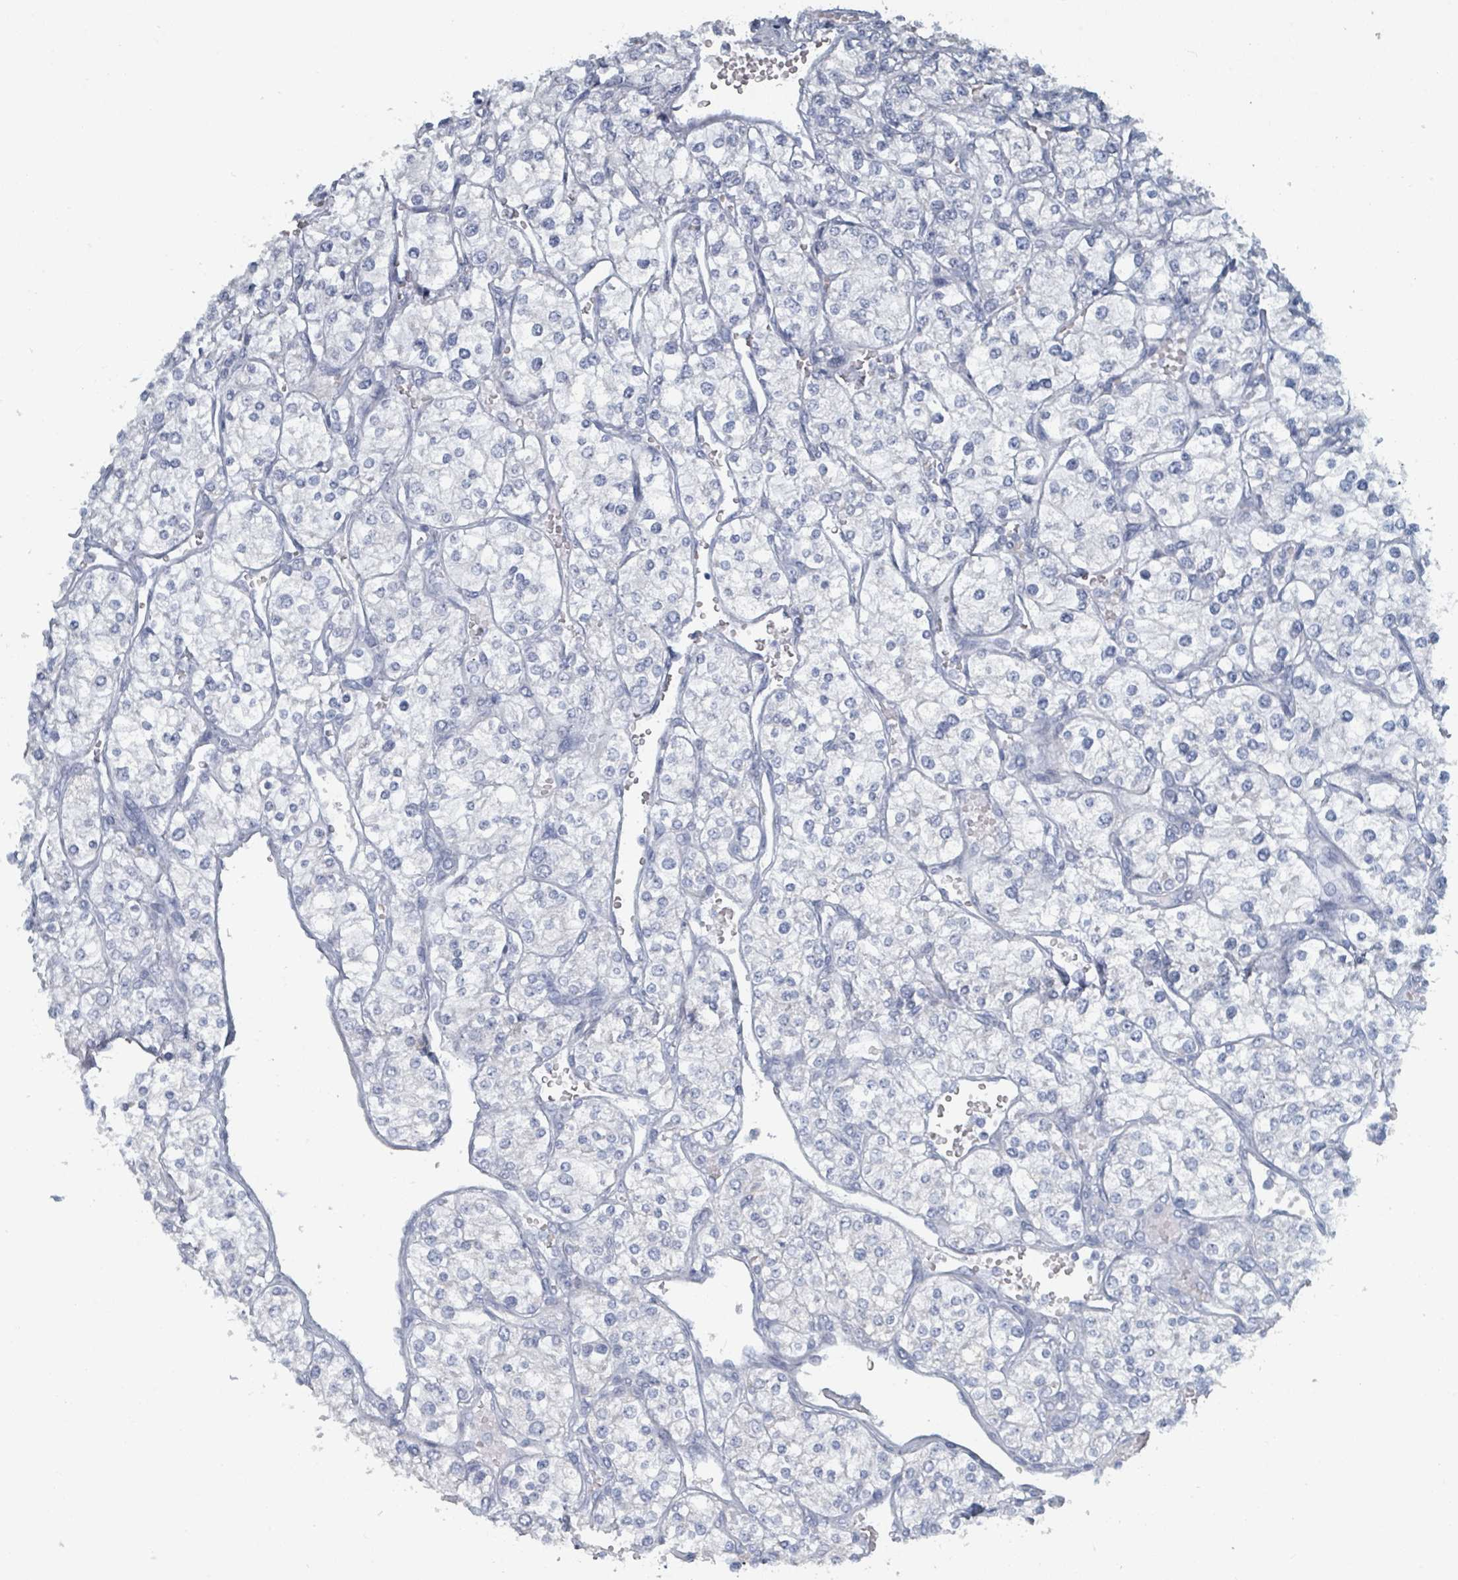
{"staining": {"intensity": "negative", "quantity": "none", "location": "none"}, "tissue": "renal cancer", "cell_type": "Tumor cells", "image_type": "cancer", "snomed": [{"axis": "morphology", "description": "Adenocarcinoma, NOS"}, {"axis": "topography", "description": "Kidney"}], "caption": "This is an IHC image of human adenocarcinoma (renal). There is no staining in tumor cells.", "gene": "HEATR5A", "patient": {"sex": "male", "age": 80}}